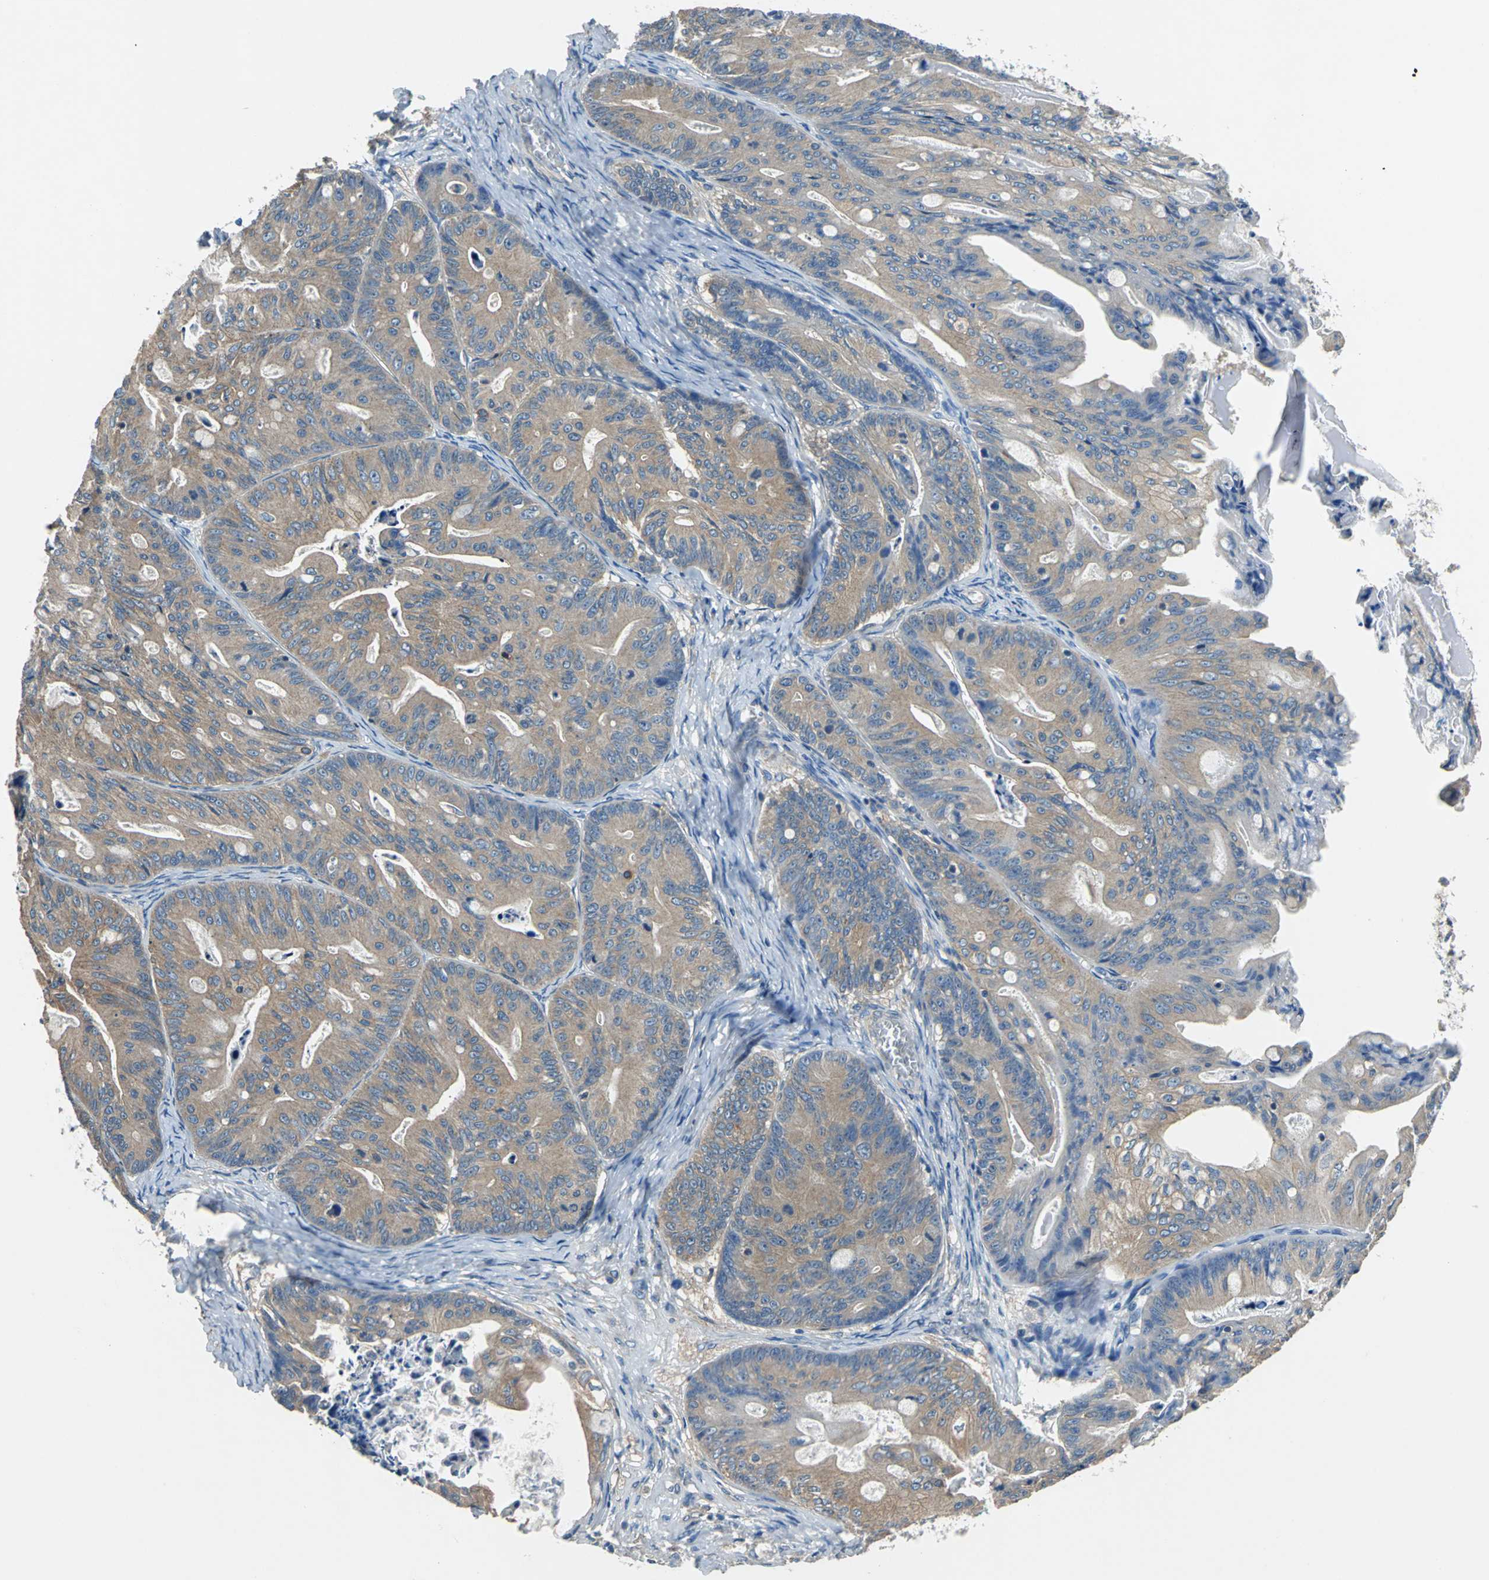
{"staining": {"intensity": "weak", "quantity": ">75%", "location": "cytoplasmic/membranous"}, "tissue": "ovarian cancer", "cell_type": "Tumor cells", "image_type": "cancer", "snomed": [{"axis": "morphology", "description": "Cystadenocarcinoma, mucinous, NOS"}, {"axis": "topography", "description": "Ovary"}], "caption": "This is an image of immunohistochemistry (IHC) staining of ovarian cancer, which shows weak expression in the cytoplasmic/membranous of tumor cells.", "gene": "PRKCA", "patient": {"sex": "female", "age": 36}}